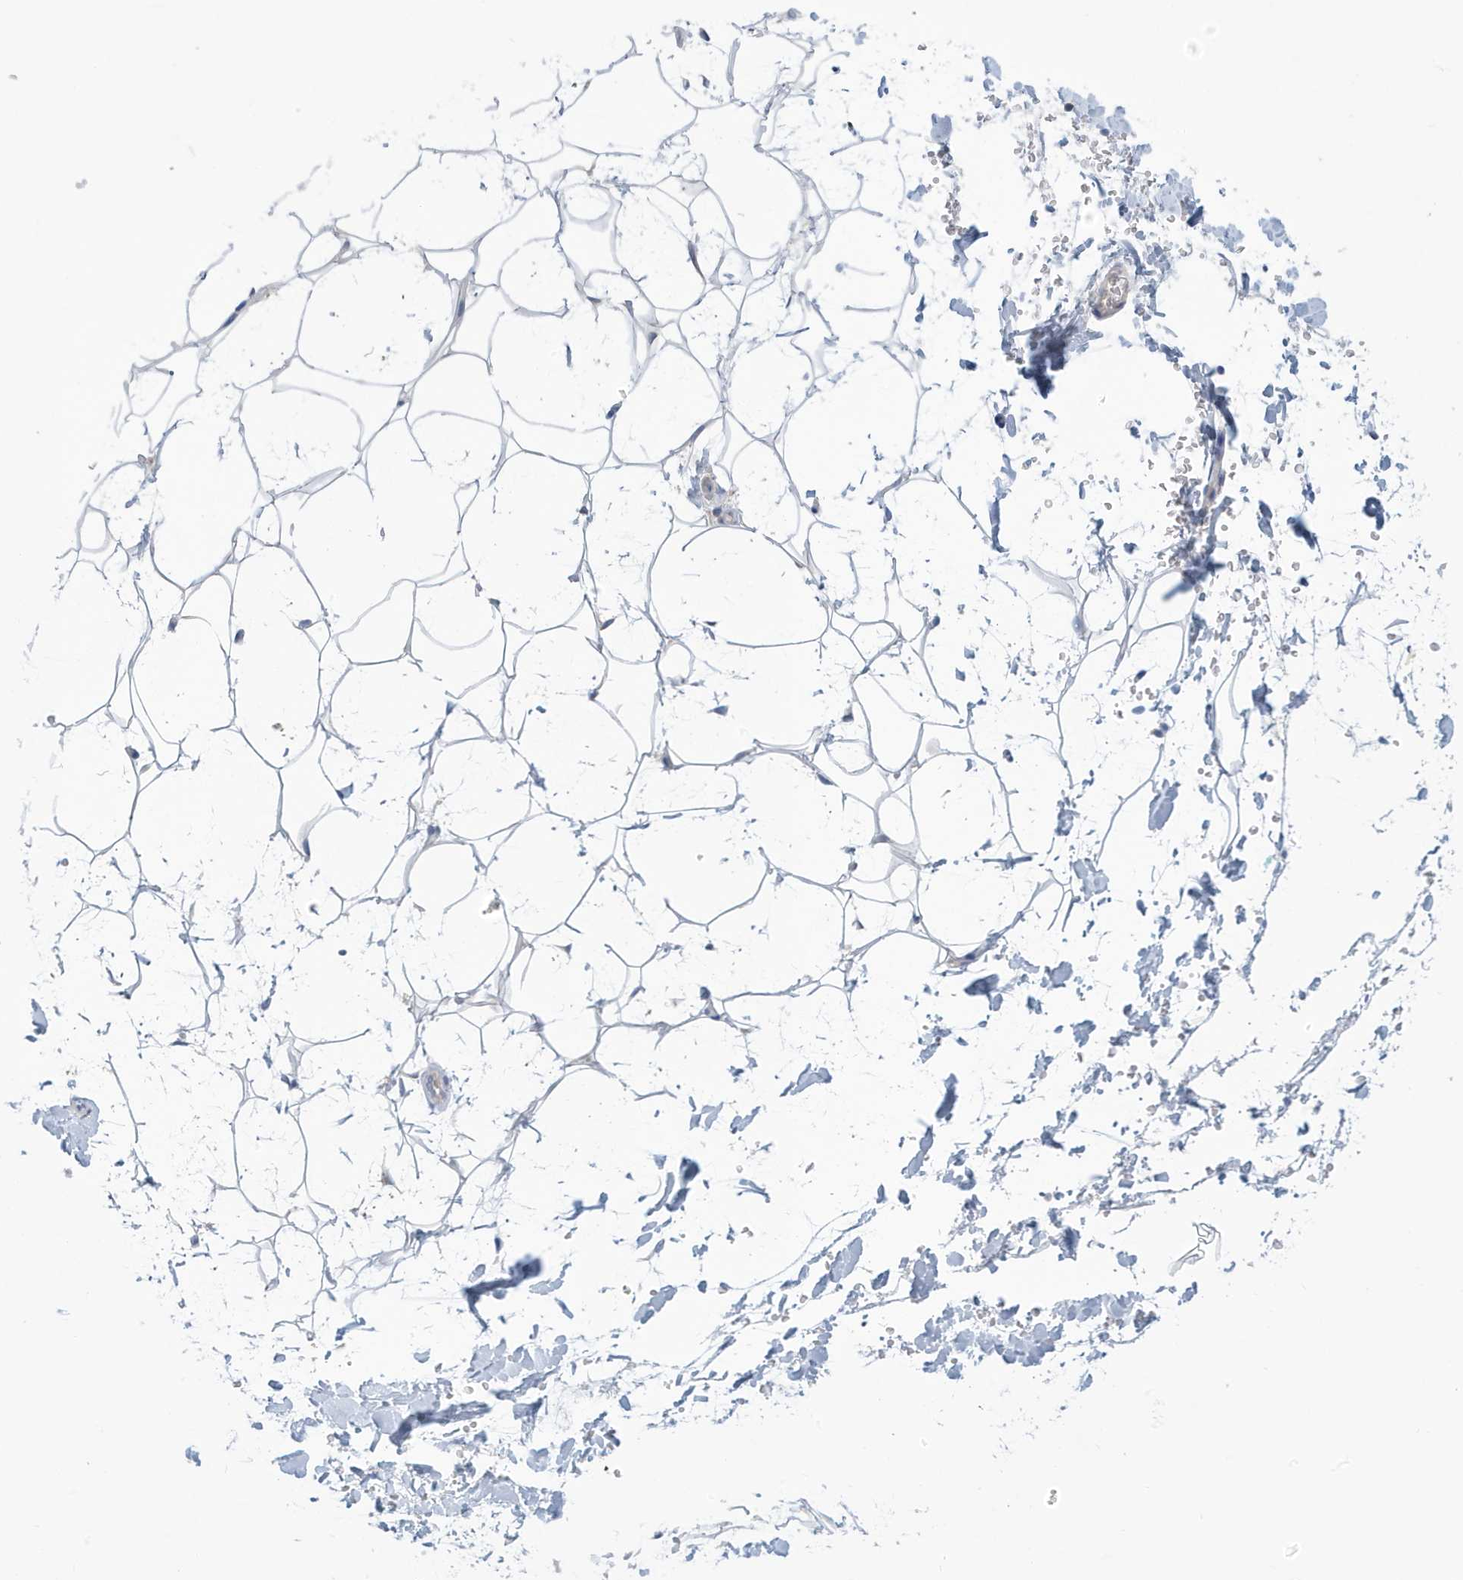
{"staining": {"intensity": "negative", "quantity": "none", "location": "none"}, "tissue": "adipose tissue", "cell_type": "Adipocytes", "image_type": "normal", "snomed": [{"axis": "morphology", "description": "Normal tissue, NOS"}, {"axis": "topography", "description": "Breast"}], "caption": "Adipocytes show no significant protein expression in unremarkable adipose tissue. (DAB (3,3'-diaminobenzidine) IHC visualized using brightfield microscopy, high magnification).", "gene": "VTA1", "patient": {"sex": "female", "age": 26}}